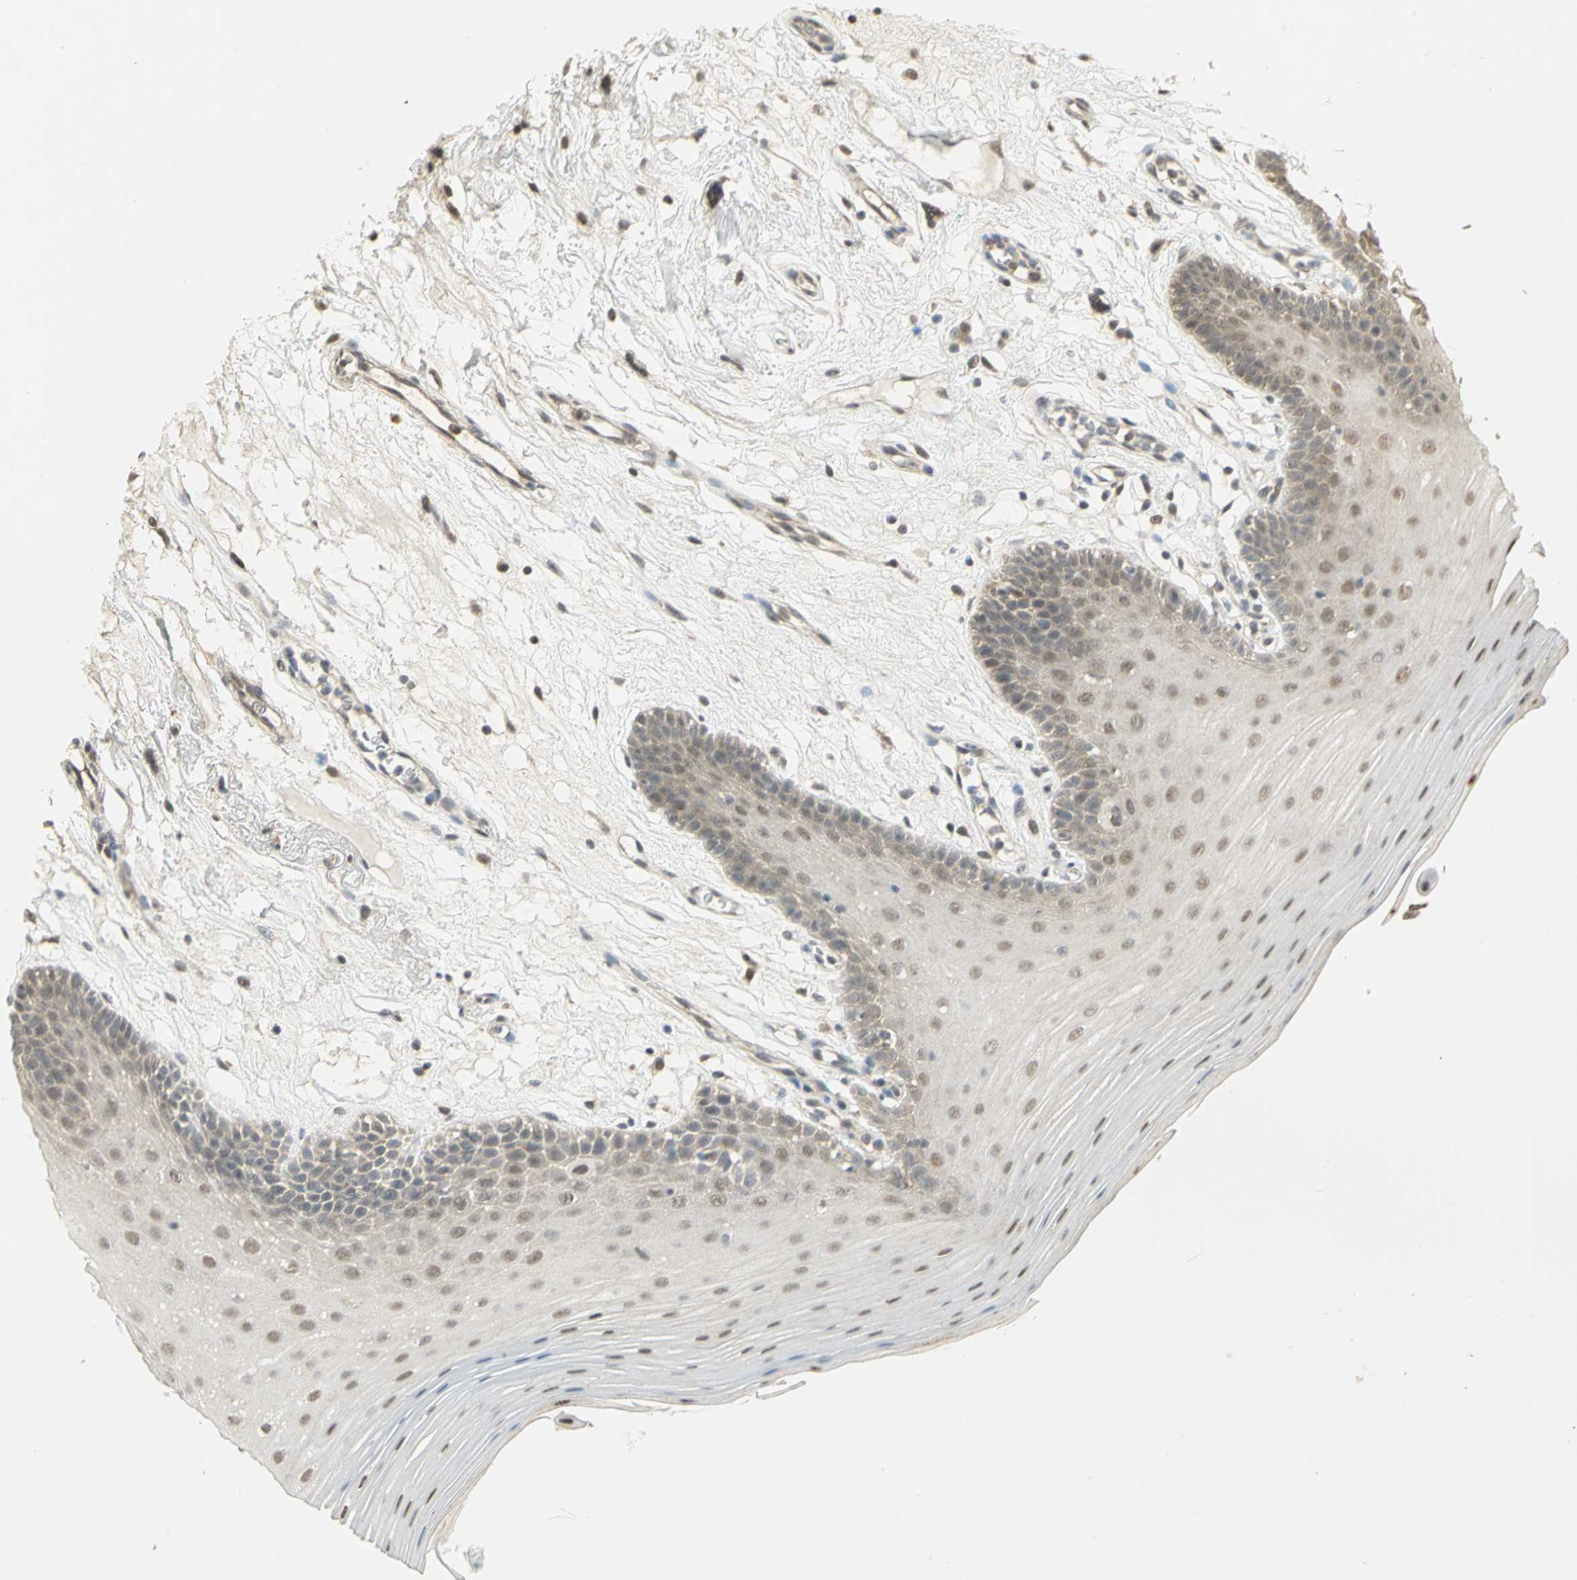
{"staining": {"intensity": "moderate", "quantity": ">75%", "location": "cytoplasmic/membranous,nuclear"}, "tissue": "oral mucosa", "cell_type": "Squamous epithelial cells", "image_type": "normal", "snomed": [{"axis": "morphology", "description": "Normal tissue, NOS"}, {"axis": "morphology", "description": "Squamous cell carcinoma, NOS"}, {"axis": "topography", "description": "Skeletal muscle"}, {"axis": "topography", "description": "Oral tissue"}, {"axis": "topography", "description": "Head-Neck"}], "caption": "Protein expression analysis of unremarkable human oral mucosa reveals moderate cytoplasmic/membranous,nuclear expression in about >75% of squamous epithelial cells.", "gene": "PSMC4", "patient": {"sex": "male", "age": 71}}